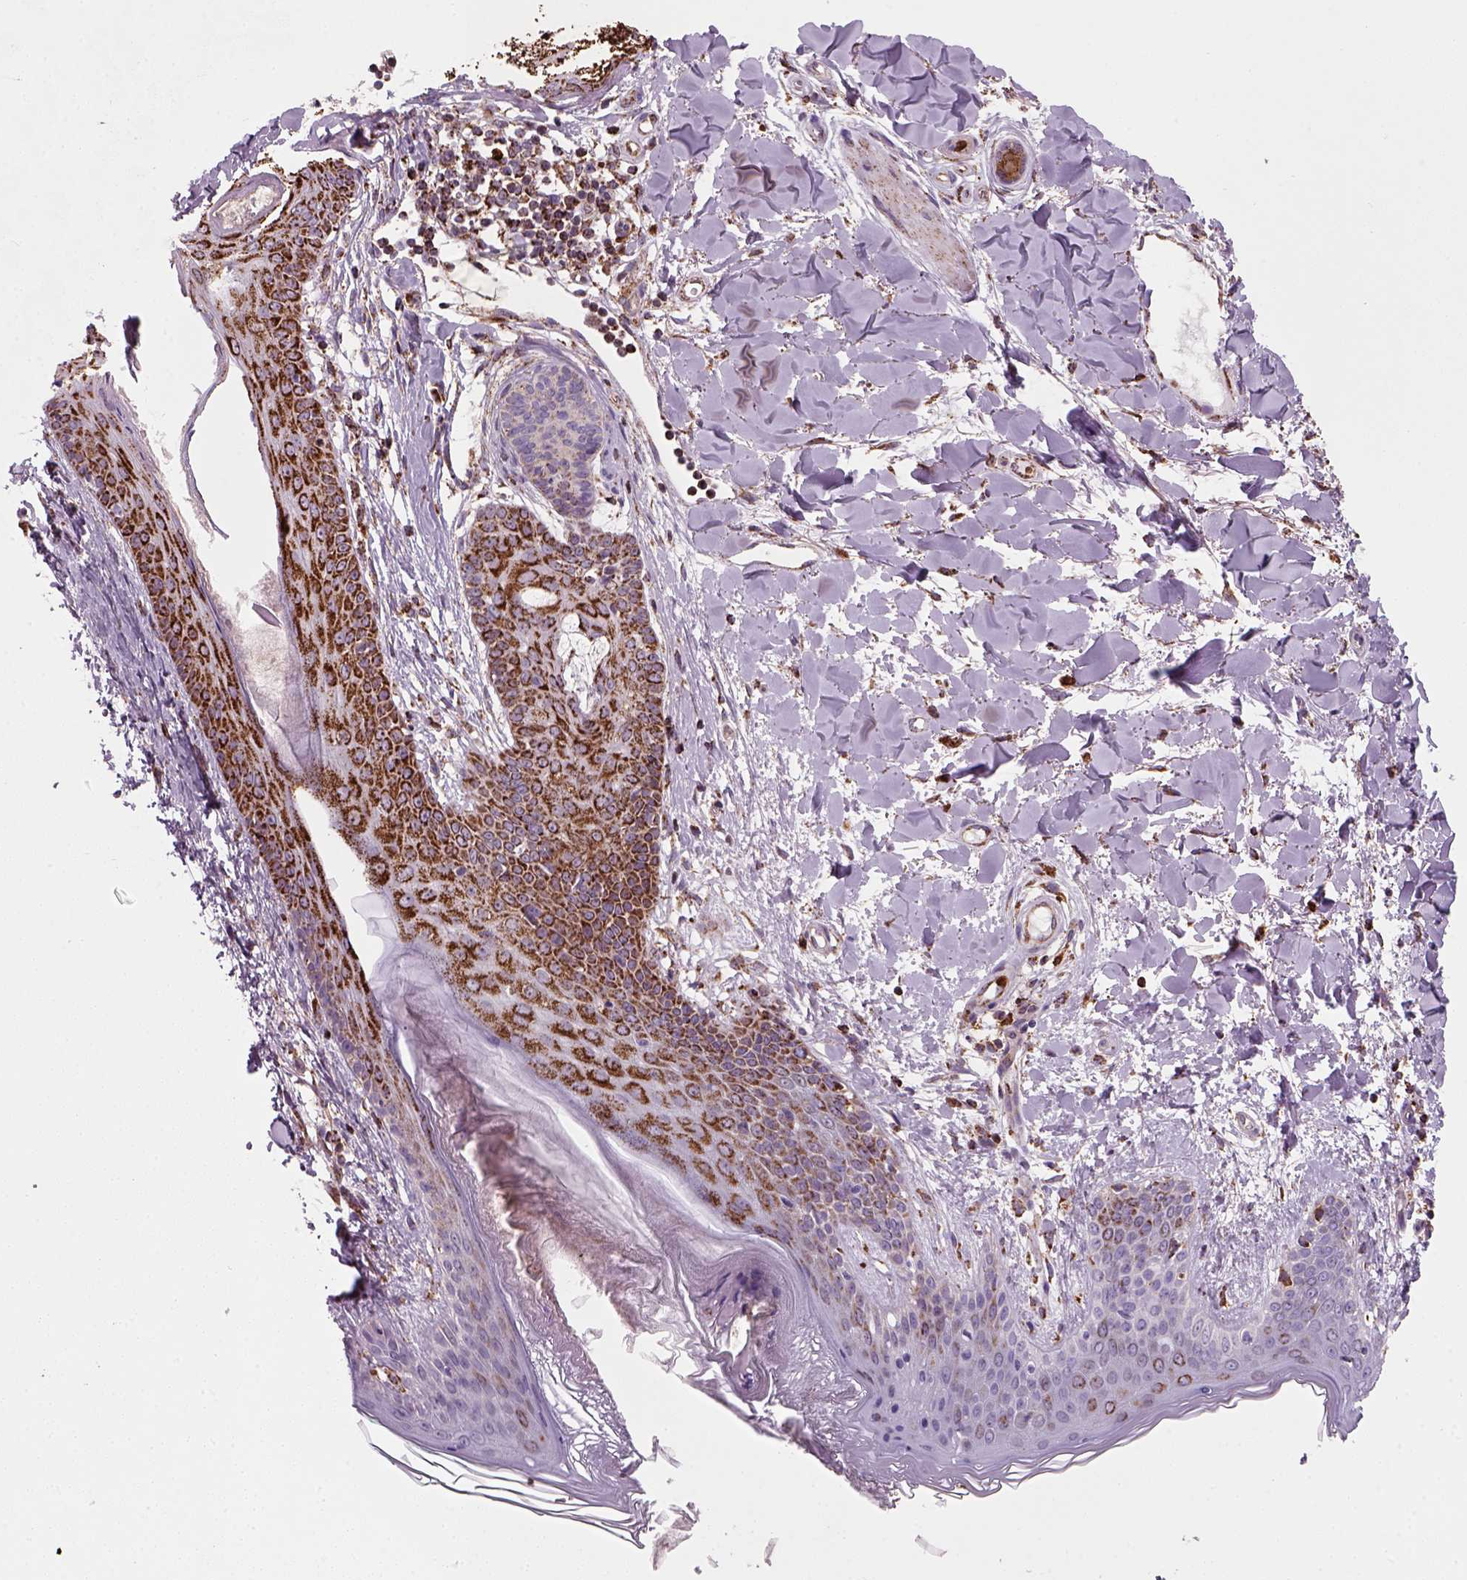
{"staining": {"intensity": "strong", "quantity": ">75%", "location": "cytoplasmic/membranous"}, "tissue": "skin", "cell_type": "Fibroblasts", "image_type": "normal", "snomed": [{"axis": "morphology", "description": "Normal tissue, NOS"}, {"axis": "topography", "description": "Skin"}], "caption": "An image showing strong cytoplasmic/membranous positivity in approximately >75% of fibroblasts in unremarkable skin, as visualized by brown immunohistochemical staining.", "gene": "NUDT16L1", "patient": {"sex": "female", "age": 34}}